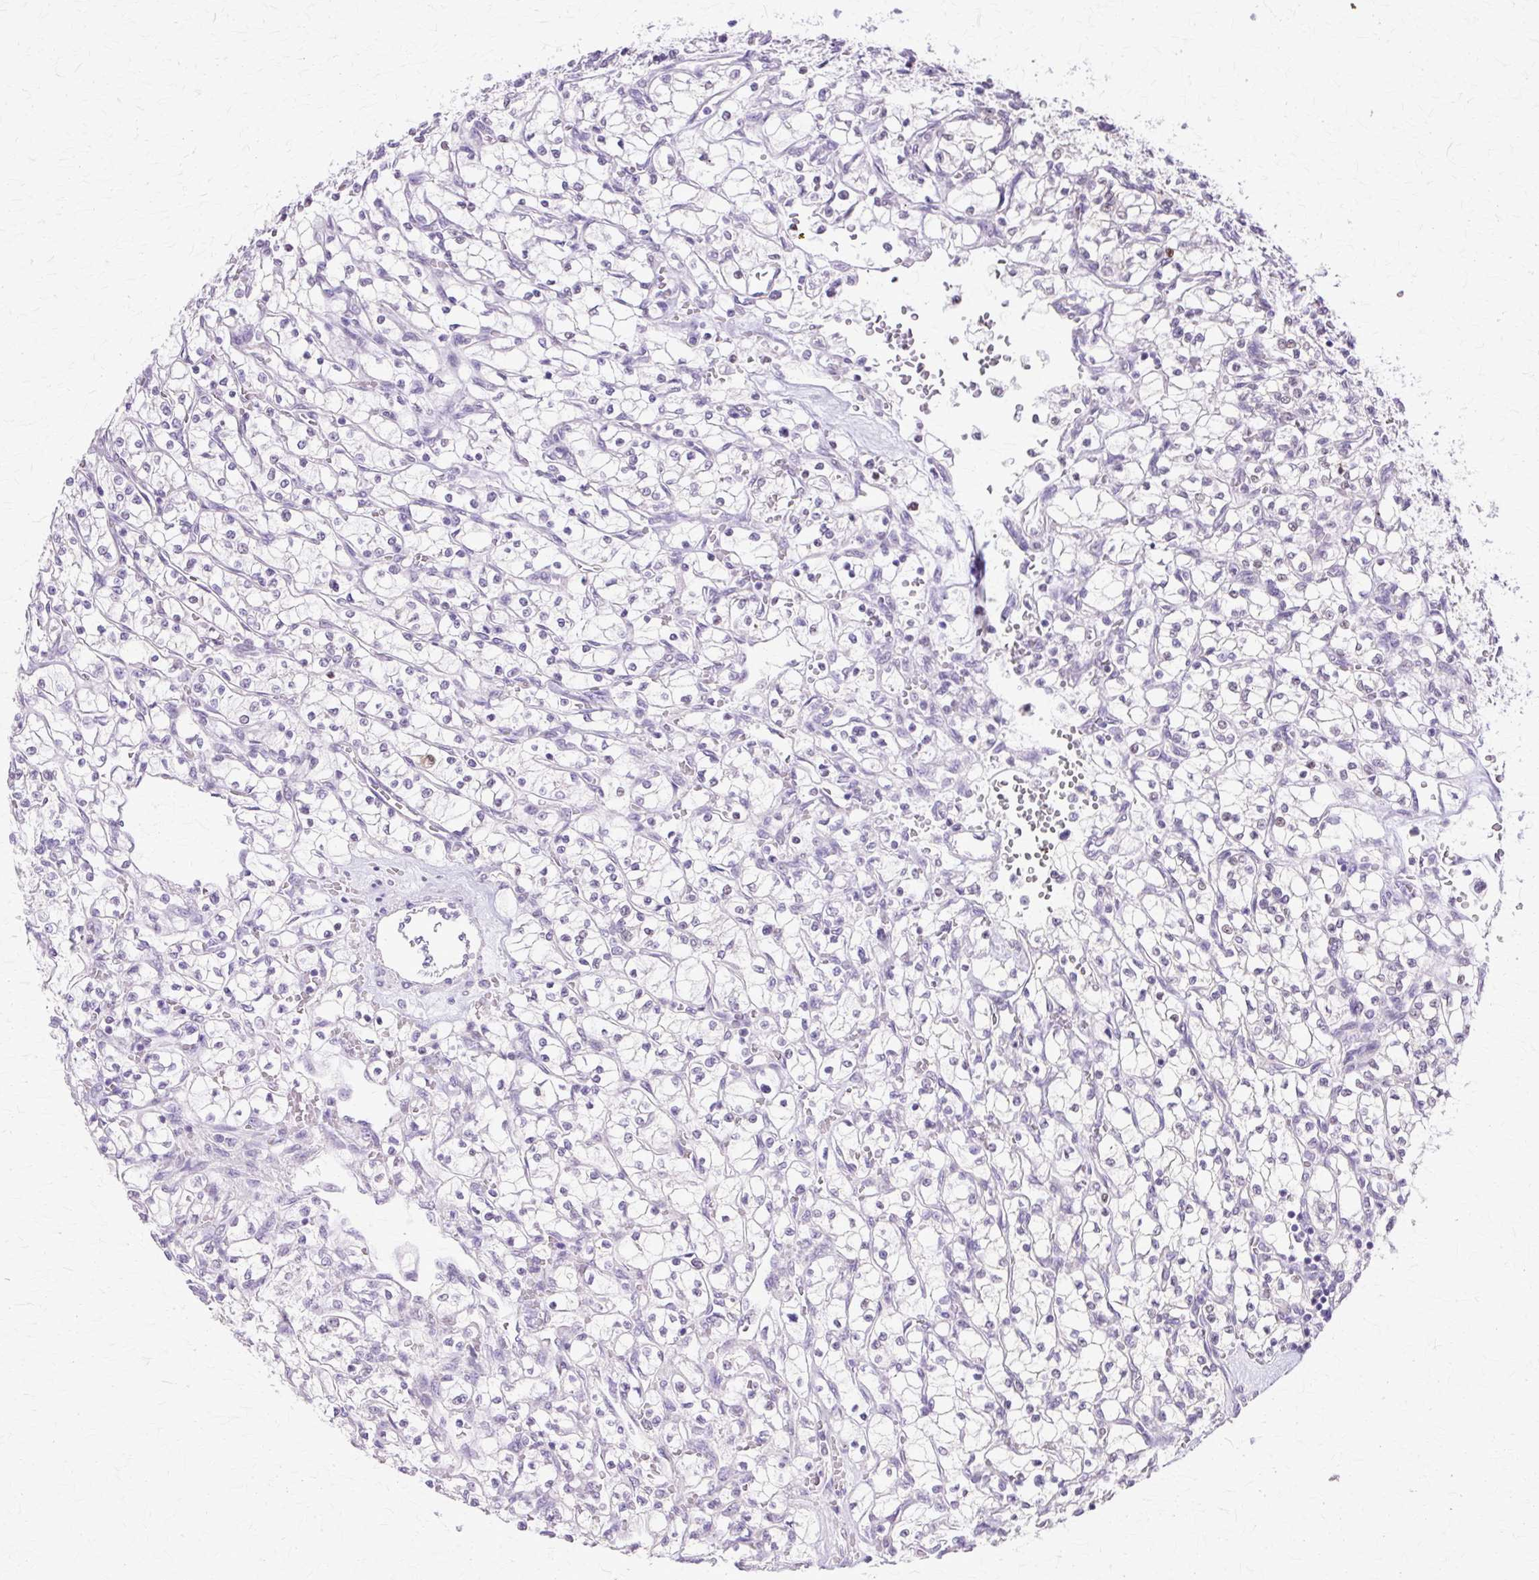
{"staining": {"intensity": "negative", "quantity": "none", "location": "none"}, "tissue": "renal cancer", "cell_type": "Tumor cells", "image_type": "cancer", "snomed": [{"axis": "morphology", "description": "Adenocarcinoma, NOS"}, {"axis": "topography", "description": "Kidney"}], "caption": "This is an immunohistochemistry micrograph of human renal cancer. There is no staining in tumor cells.", "gene": "HSPA8", "patient": {"sex": "female", "age": 64}}